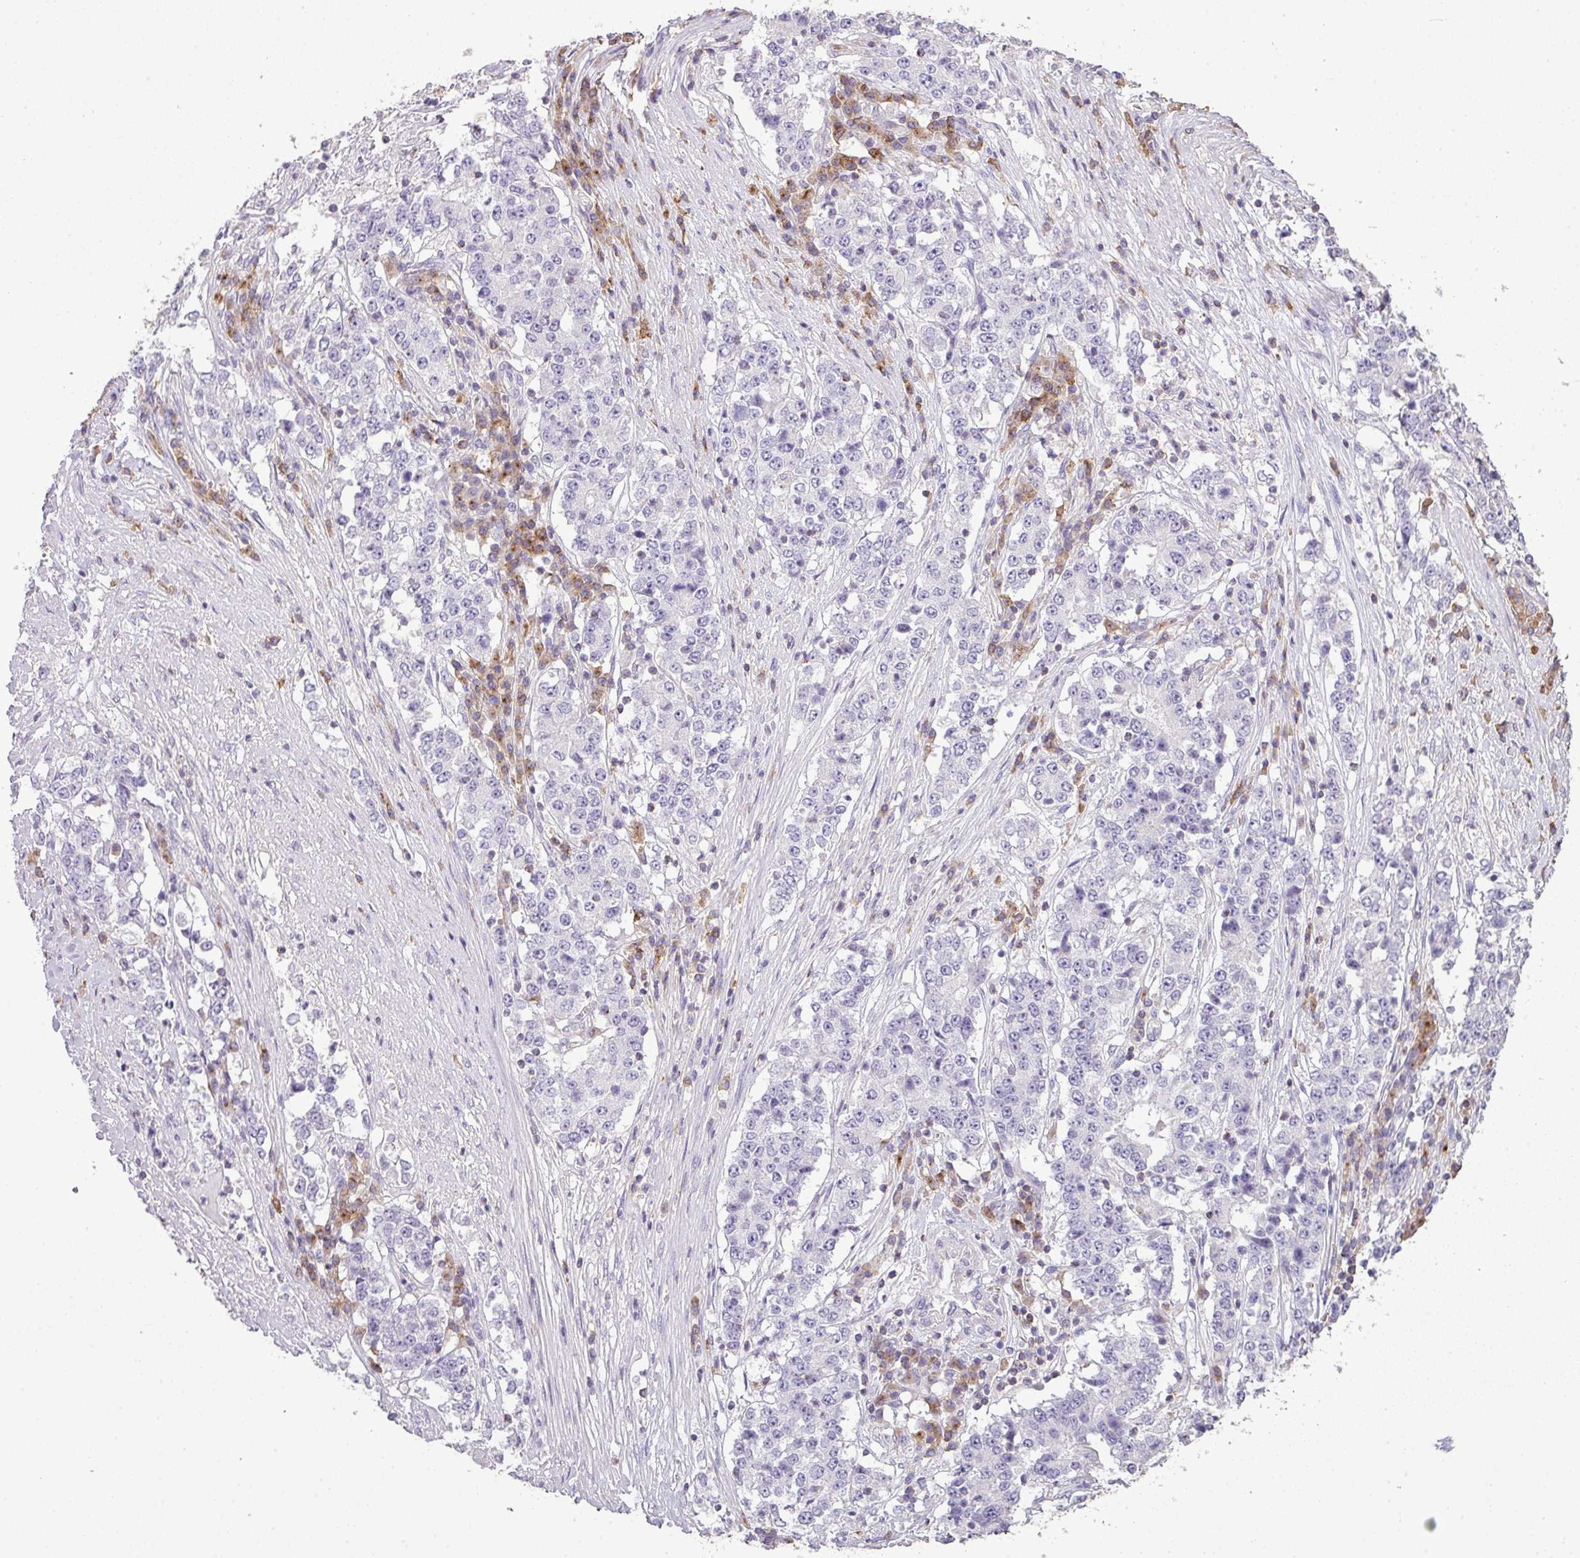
{"staining": {"intensity": "negative", "quantity": "none", "location": "none"}, "tissue": "stomach cancer", "cell_type": "Tumor cells", "image_type": "cancer", "snomed": [{"axis": "morphology", "description": "Adenocarcinoma, NOS"}, {"axis": "topography", "description": "Stomach"}], "caption": "Tumor cells are negative for brown protein staining in stomach cancer.", "gene": "LY9", "patient": {"sex": "male", "age": 59}}